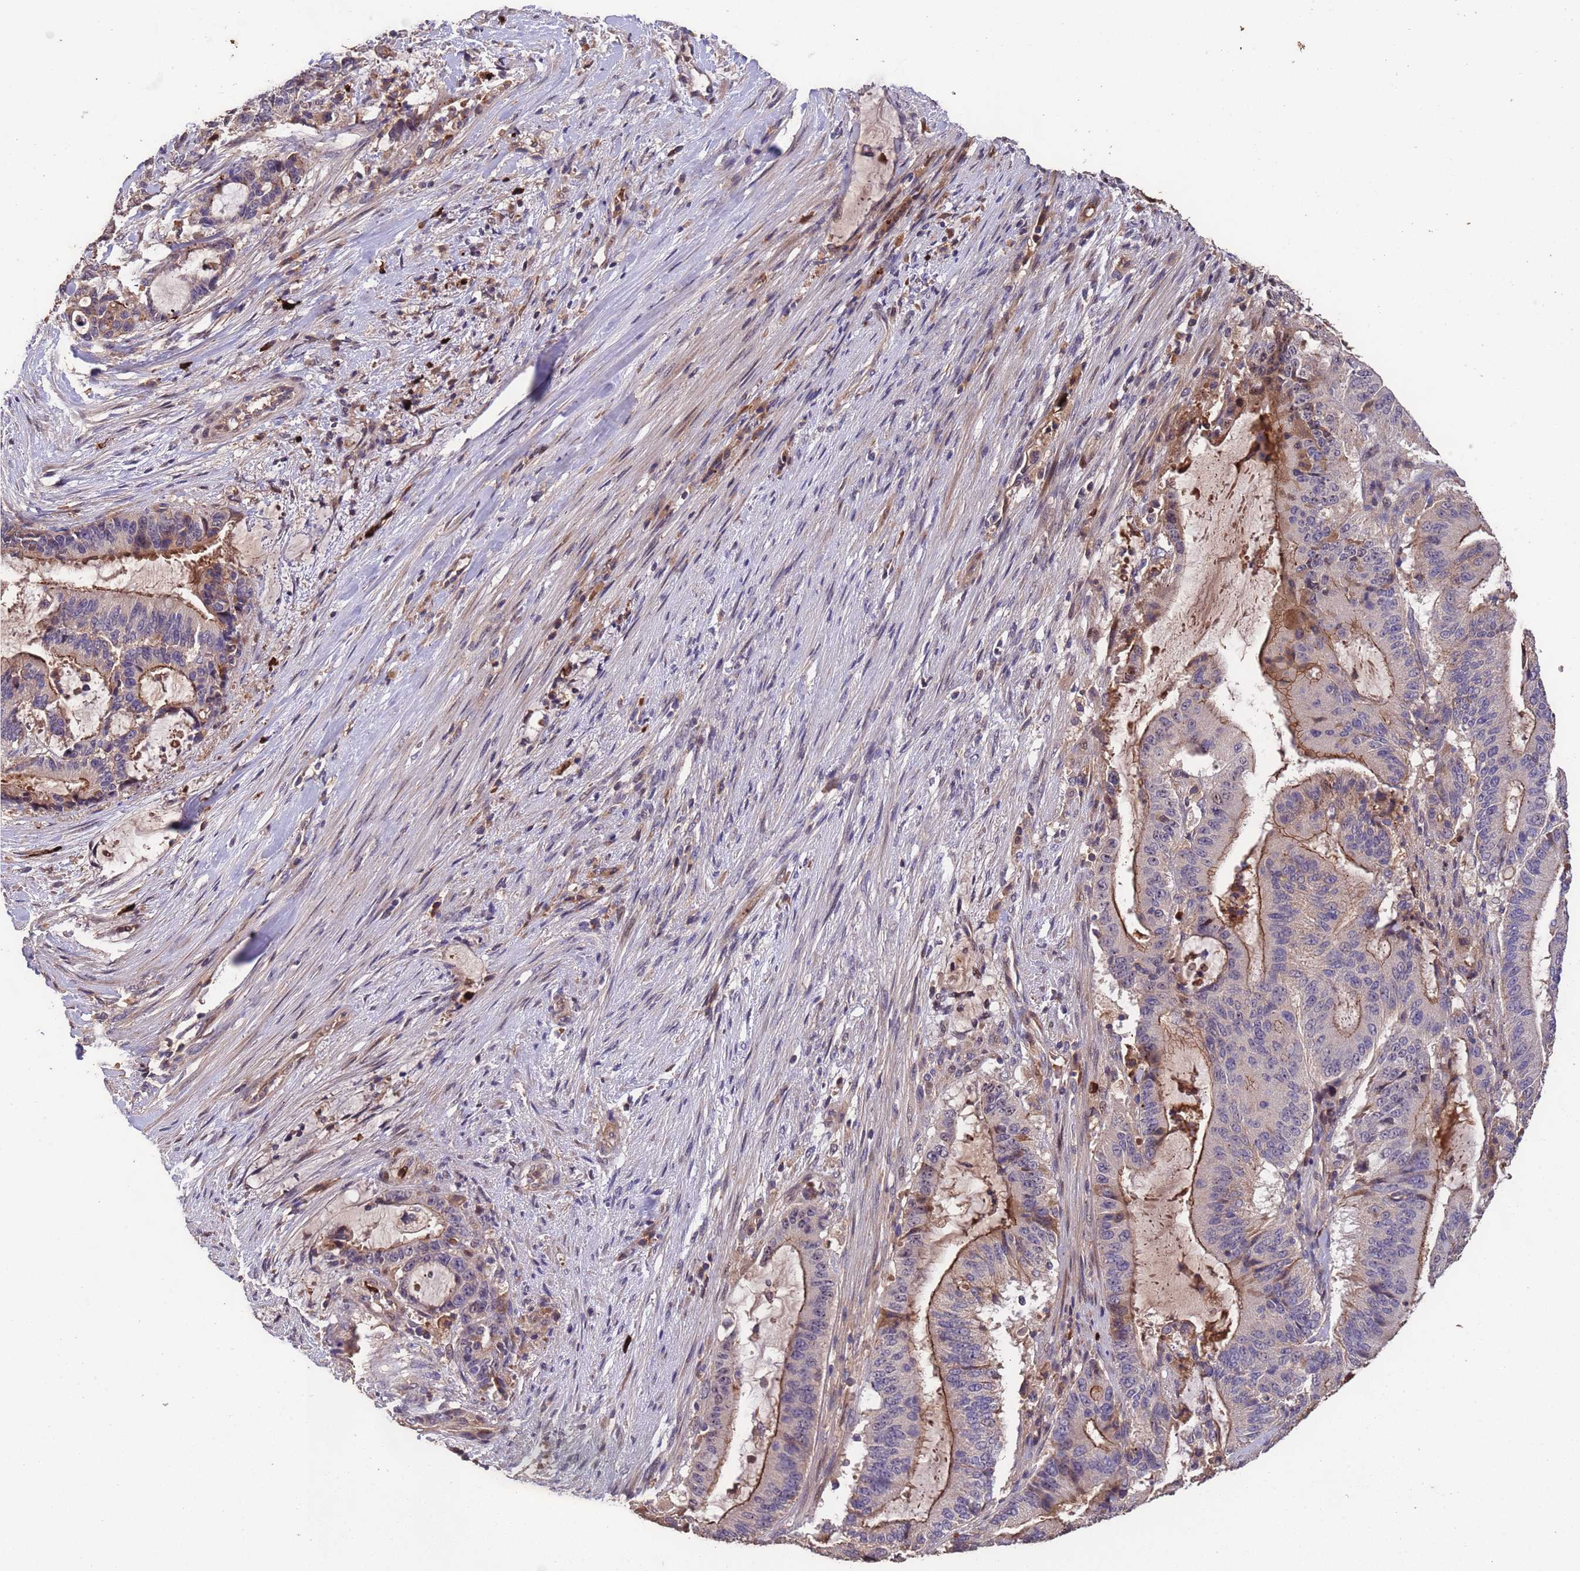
{"staining": {"intensity": "moderate", "quantity": "25%-75%", "location": "cytoplasmic/membranous"}, "tissue": "liver cancer", "cell_type": "Tumor cells", "image_type": "cancer", "snomed": [{"axis": "morphology", "description": "Normal tissue, NOS"}, {"axis": "morphology", "description": "Cholangiocarcinoma"}, {"axis": "topography", "description": "Liver"}, {"axis": "topography", "description": "Peripheral nerve tissue"}], "caption": "High-magnification brightfield microscopy of liver cancer stained with DAB (brown) and counterstained with hematoxylin (blue). tumor cells exhibit moderate cytoplasmic/membranous staining is present in about25%-75% of cells.", "gene": "CCDC184", "patient": {"sex": "female", "age": 73}}